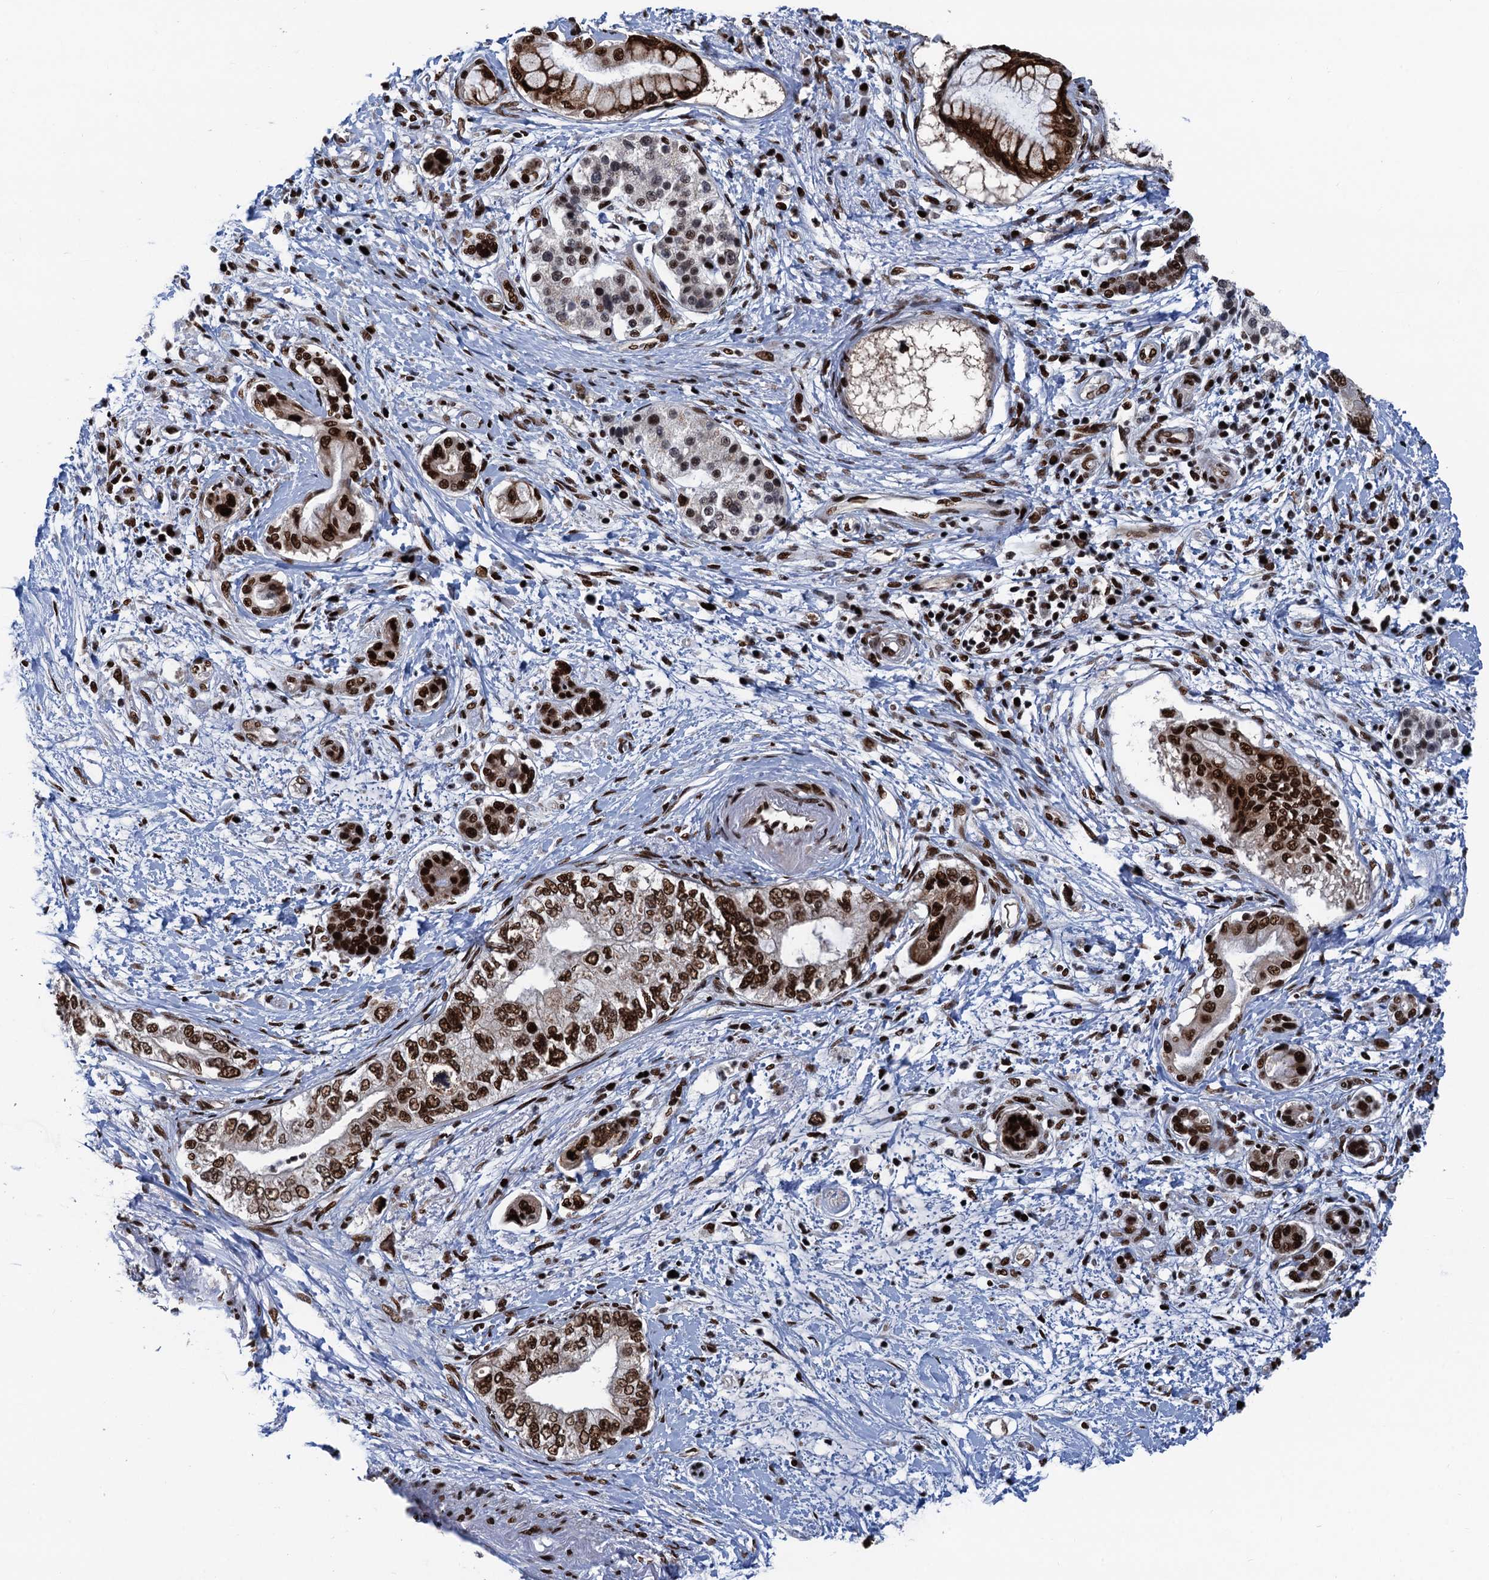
{"staining": {"intensity": "strong", "quantity": ">75%", "location": "nuclear"}, "tissue": "pancreatic cancer", "cell_type": "Tumor cells", "image_type": "cancer", "snomed": [{"axis": "morphology", "description": "Adenocarcinoma, NOS"}, {"axis": "topography", "description": "Pancreas"}], "caption": "IHC staining of pancreatic cancer (adenocarcinoma), which exhibits high levels of strong nuclear positivity in approximately >75% of tumor cells indicating strong nuclear protein expression. The staining was performed using DAB (3,3'-diaminobenzidine) (brown) for protein detection and nuclei were counterstained in hematoxylin (blue).", "gene": "PPP4R1", "patient": {"sex": "female", "age": 73}}